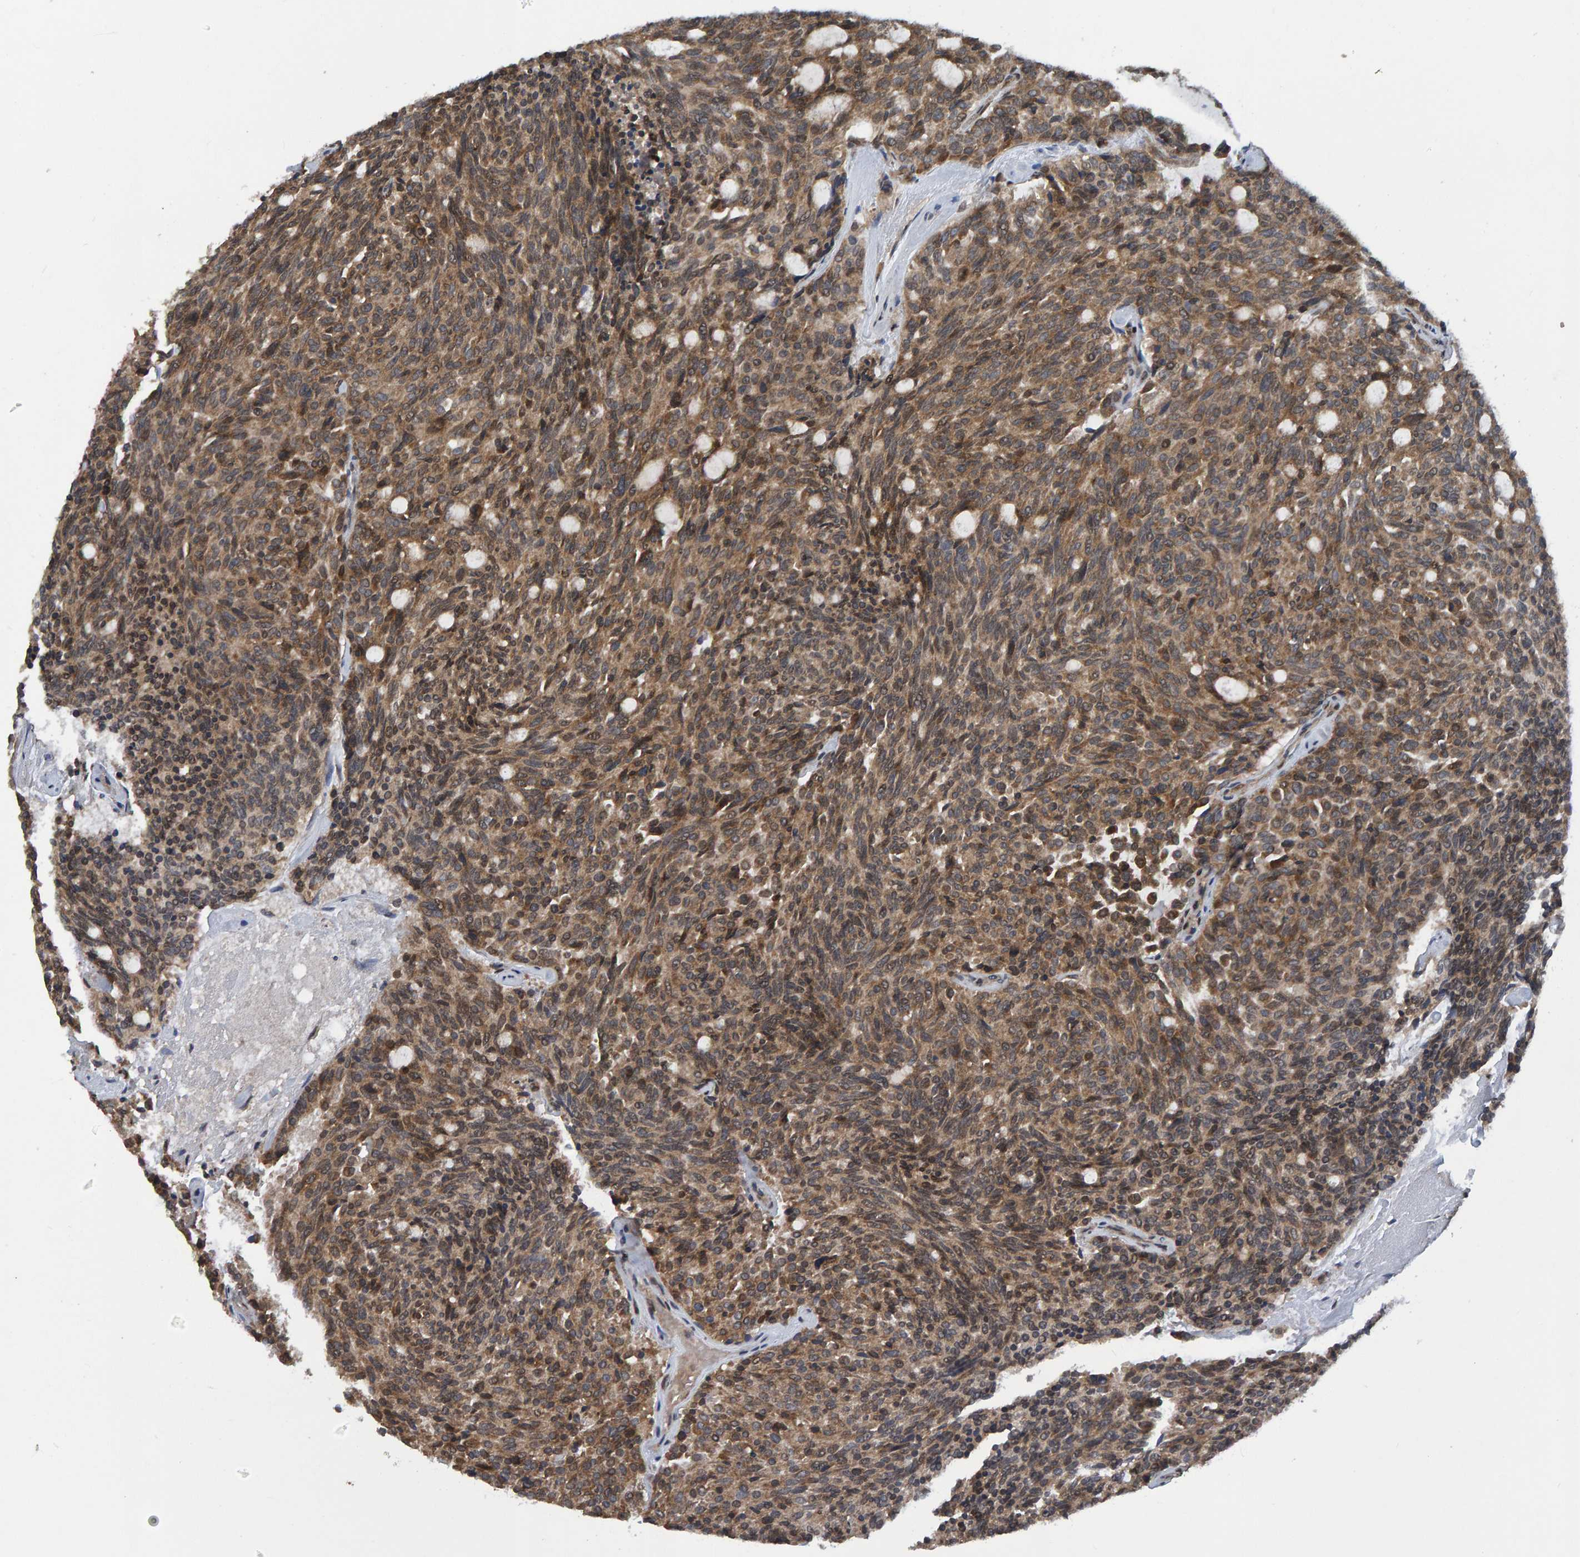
{"staining": {"intensity": "moderate", "quantity": ">75%", "location": "cytoplasmic/membranous"}, "tissue": "carcinoid", "cell_type": "Tumor cells", "image_type": "cancer", "snomed": [{"axis": "morphology", "description": "Carcinoid, malignant, NOS"}, {"axis": "topography", "description": "Pancreas"}], "caption": "Moderate cytoplasmic/membranous protein staining is identified in approximately >75% of tumor cells in carcinoid (malignant).", "gene": "GAB2", "patient": {"sex": "female", "age": 54}}